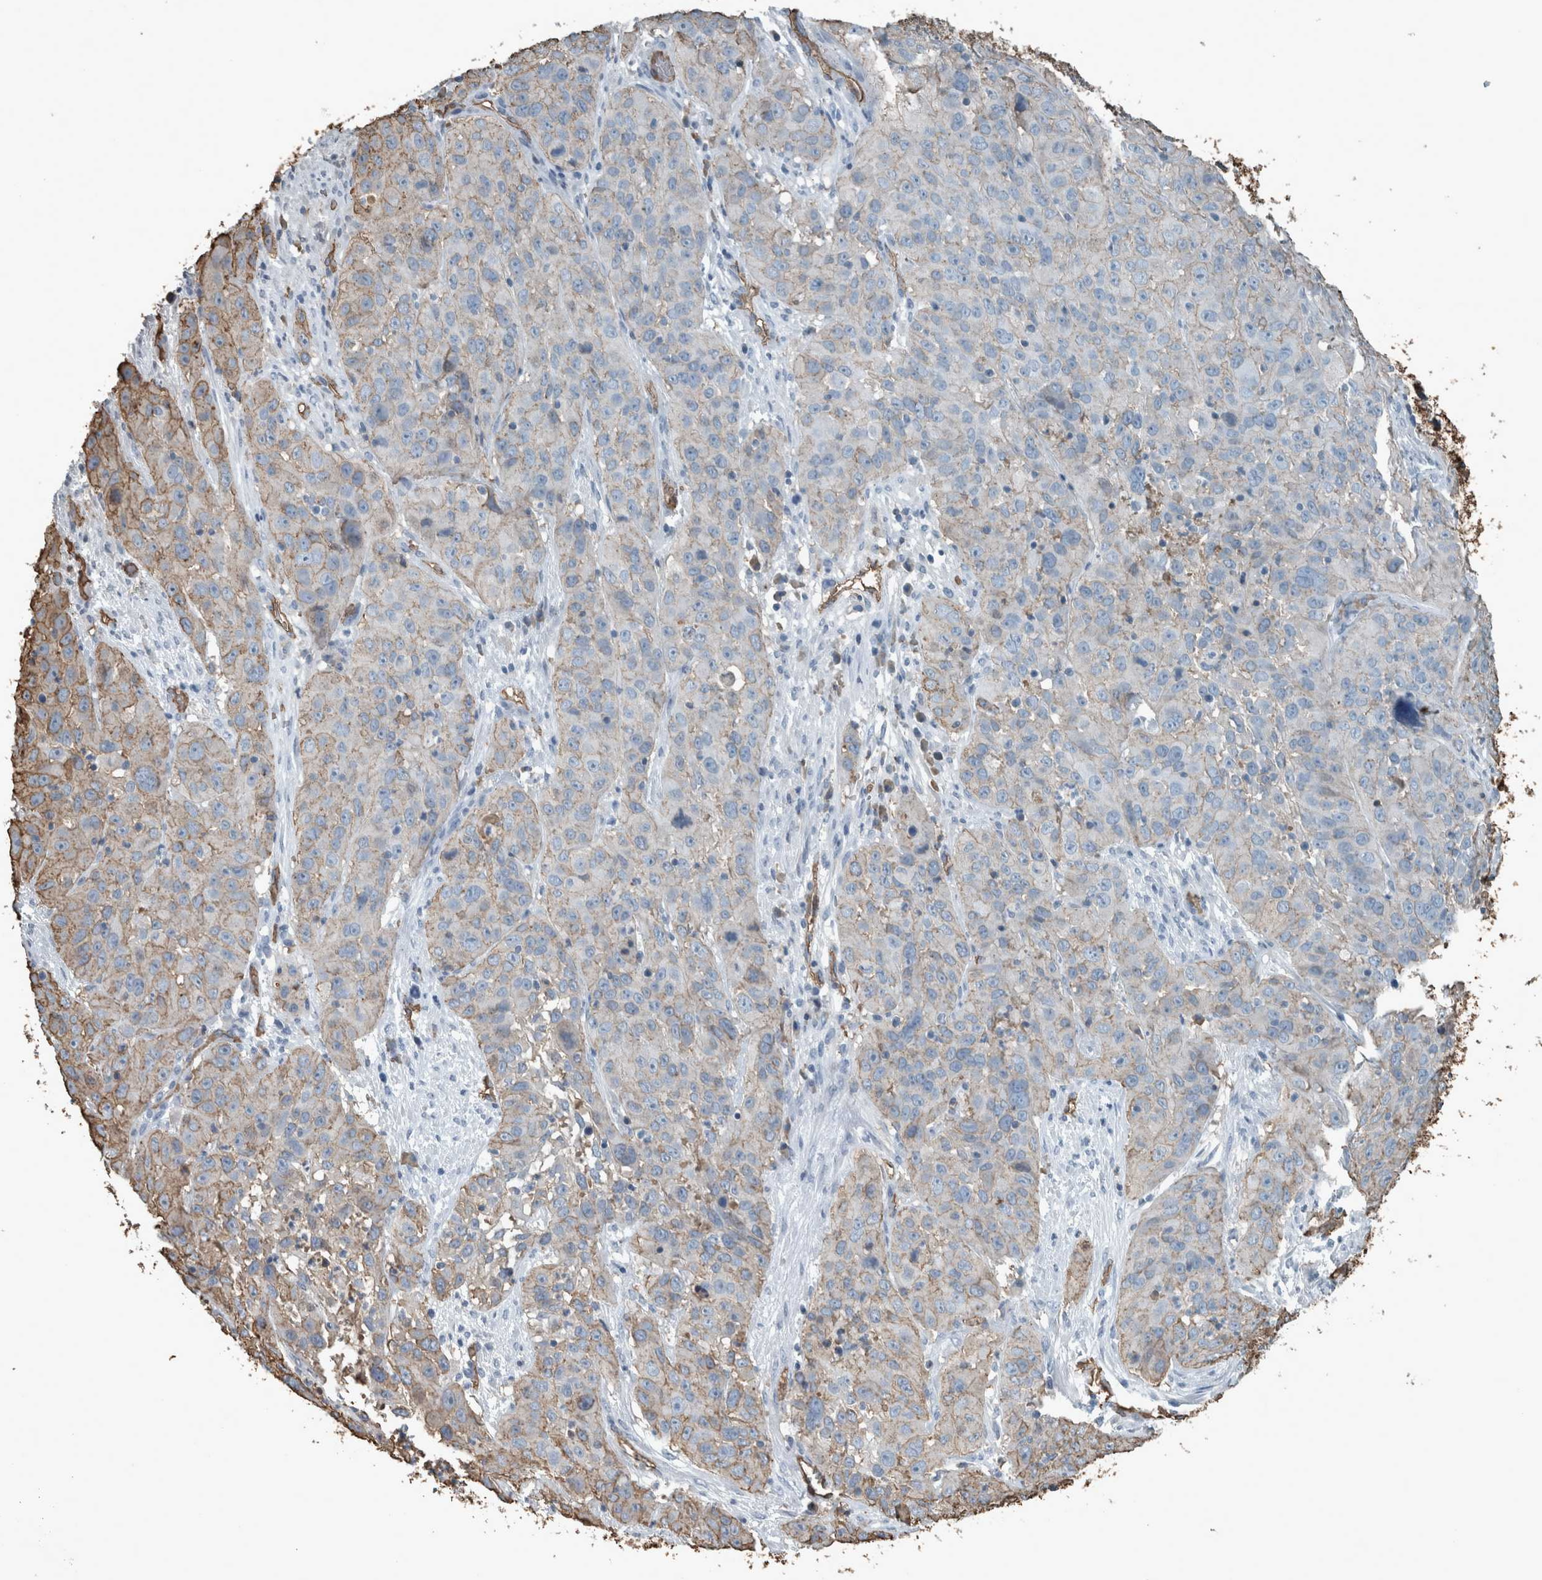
{"staining": {"intensity": "weak", "quantity": "<25%", "location": "cytoplasmic/membranous"}, "tissue": "cervical cancer", "cell_type": "Tumor cells", "image_type": "cancer", "snomed": [{"axis": "morphology", "description": "Squamous cell carcinoma, NOS"}, {"axis": "topography", "description": "Cervix"}], "caption": "Protein analysis of cervical cancer shows no significant expression in tumor cells.", "gene": "LBP", "patient": {"sex": "female", "age": 32}}